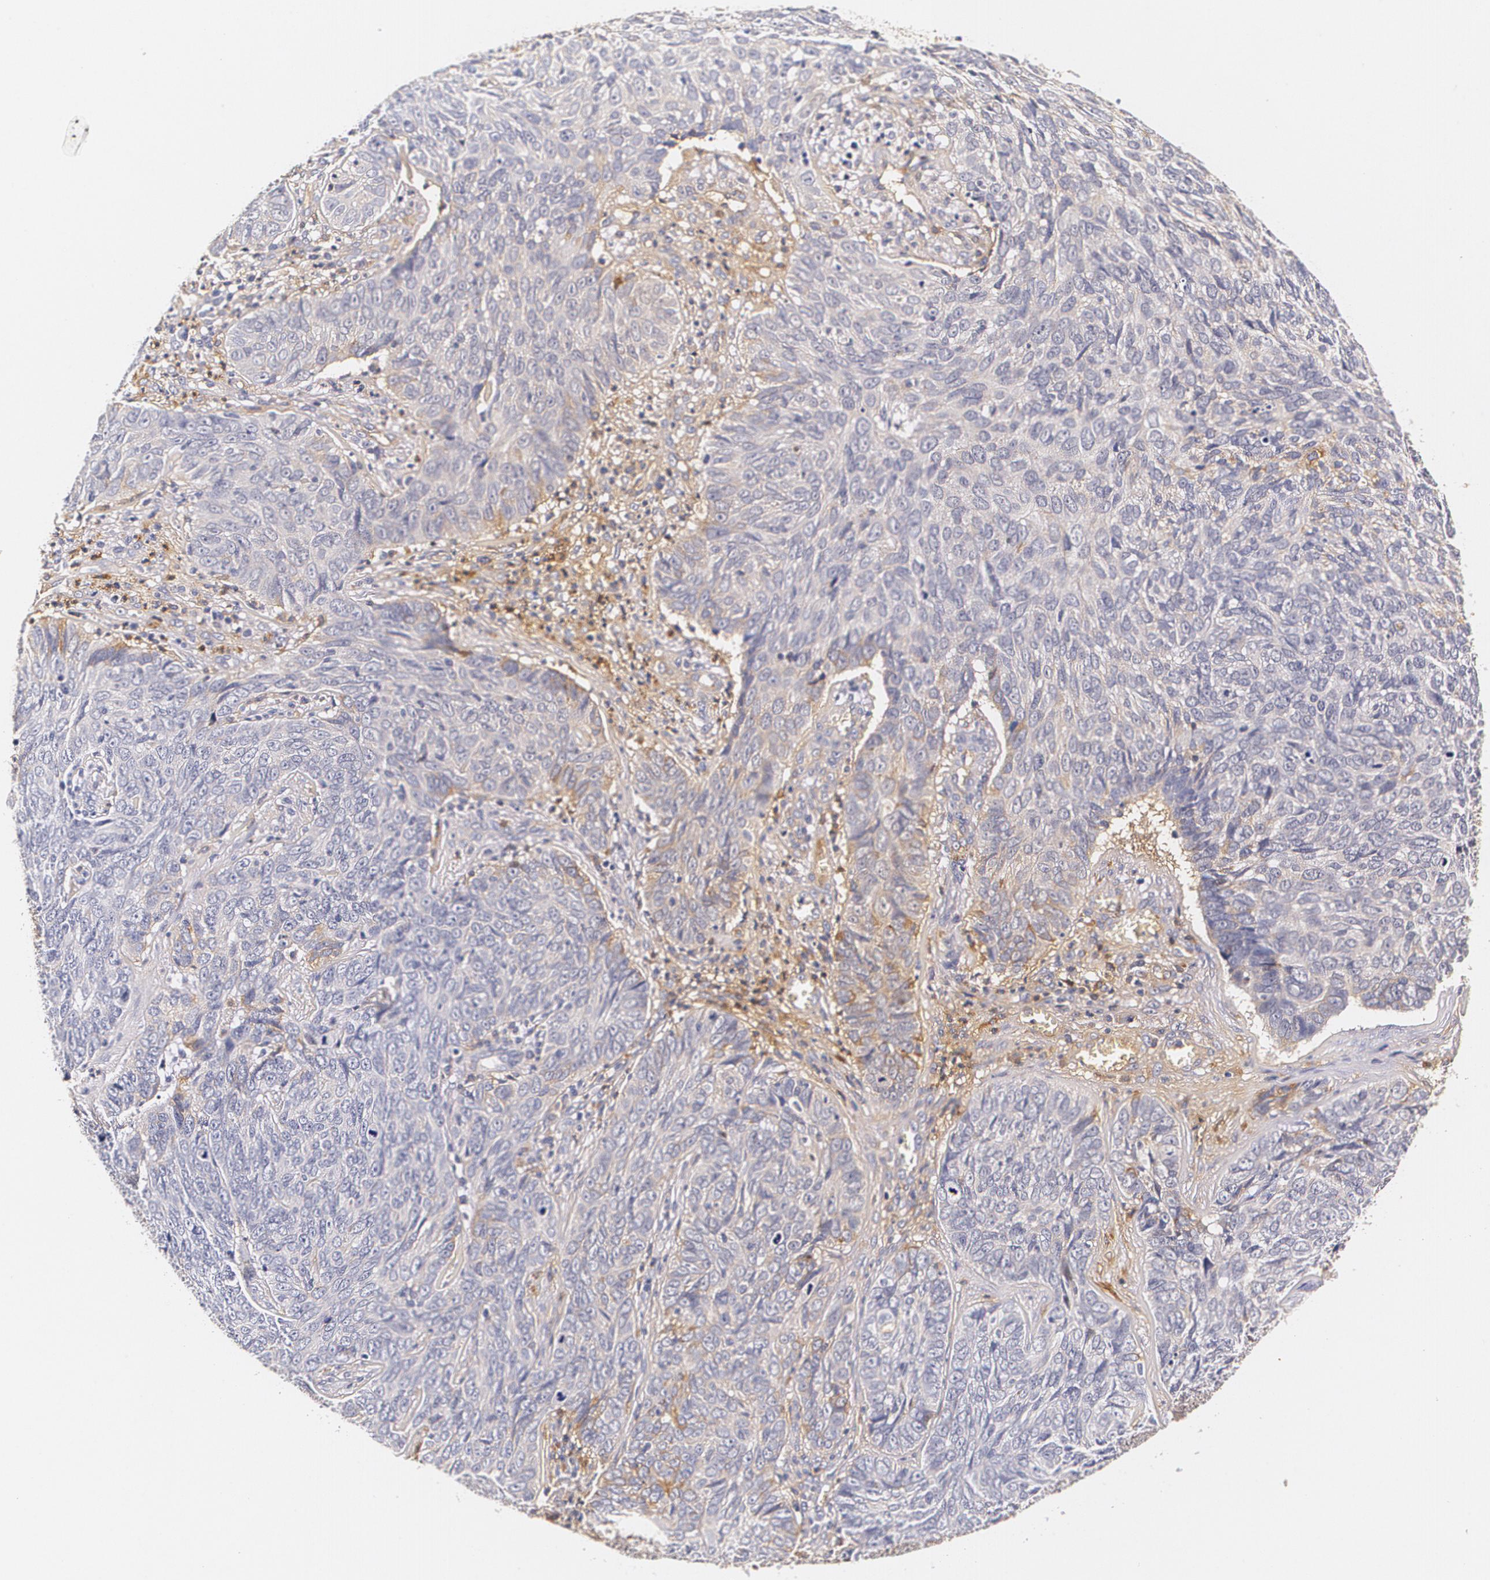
{"staining": {"intensity": "weak", "quantity": "<25%", "location": "cytoplasmic/membranous"}, "tissue": "skin cancer", "cell_type": "Tumor cells", "image_type": "cancer", "snomed": [{"axis": "morphology", "description": "Basal cell carcinoma"}, {"axis": "topography", "description": "Skin"}], "caption": "Micrograph shows no significant protein staining in tumor cells of skin basal cell carcinoma. (DAB immunohistochemistry visualized using brightfield microscopy, high magnification).", "gene": "TTR", "patient": {"sex": "male", "age": 72}}